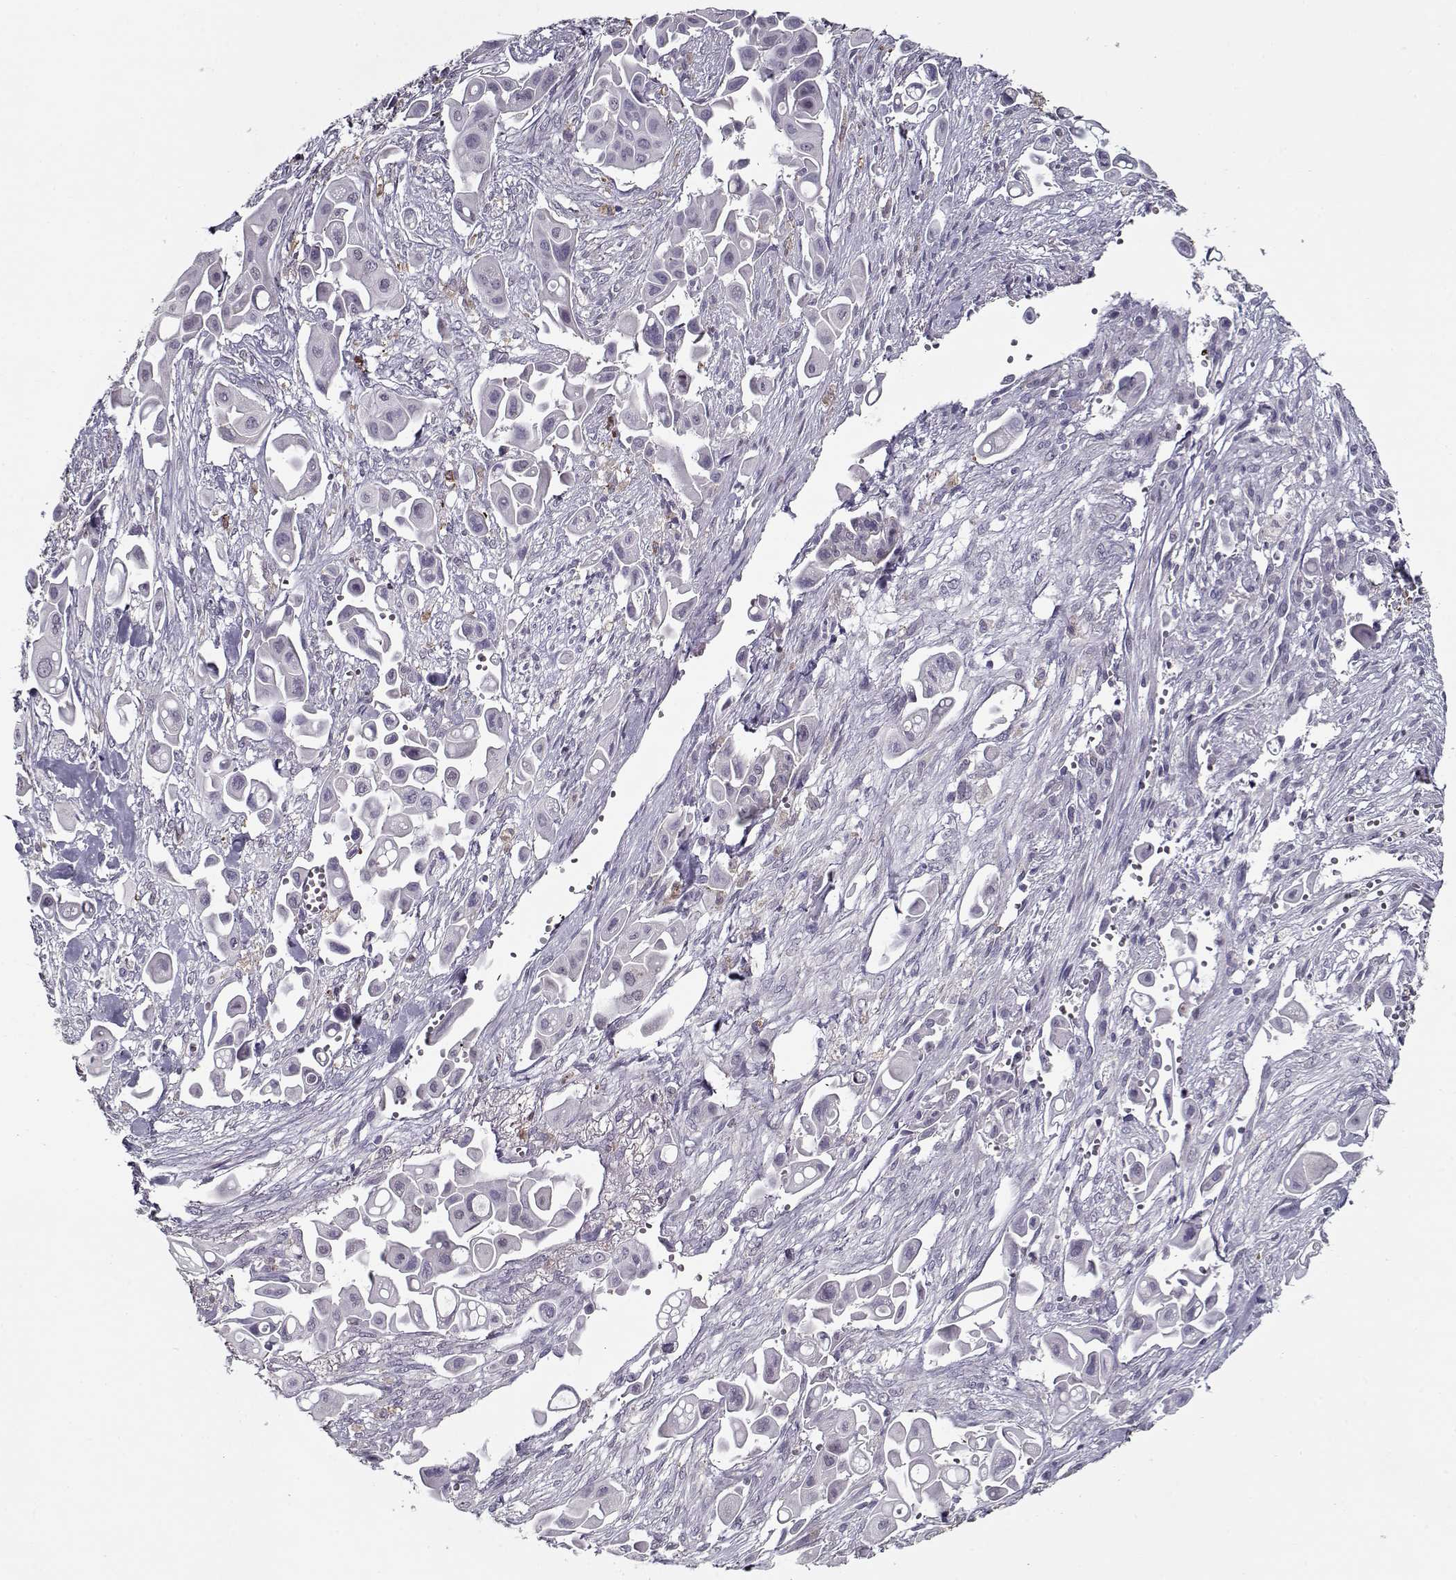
{"staining": {"intensity": "negative", "quantity": "none", "location": "none"}, "tissue": "pancreatic cancer", "cell_type": "Tumor cells", "image_type": "cancer", "snomed": [{"axis": "morphology", "description": "Adenocarcinoma, NOS"}, {"axis": "topography", "description": "Pancreas"}], "caption": "IHC image of neoplastic tissue: pancreatic adenocarcinoma stained with DAB reveals no significant protein positivity in tumor cells.", "gene": "SEC16B", "patient": {"sex": "male", "age": 50}}